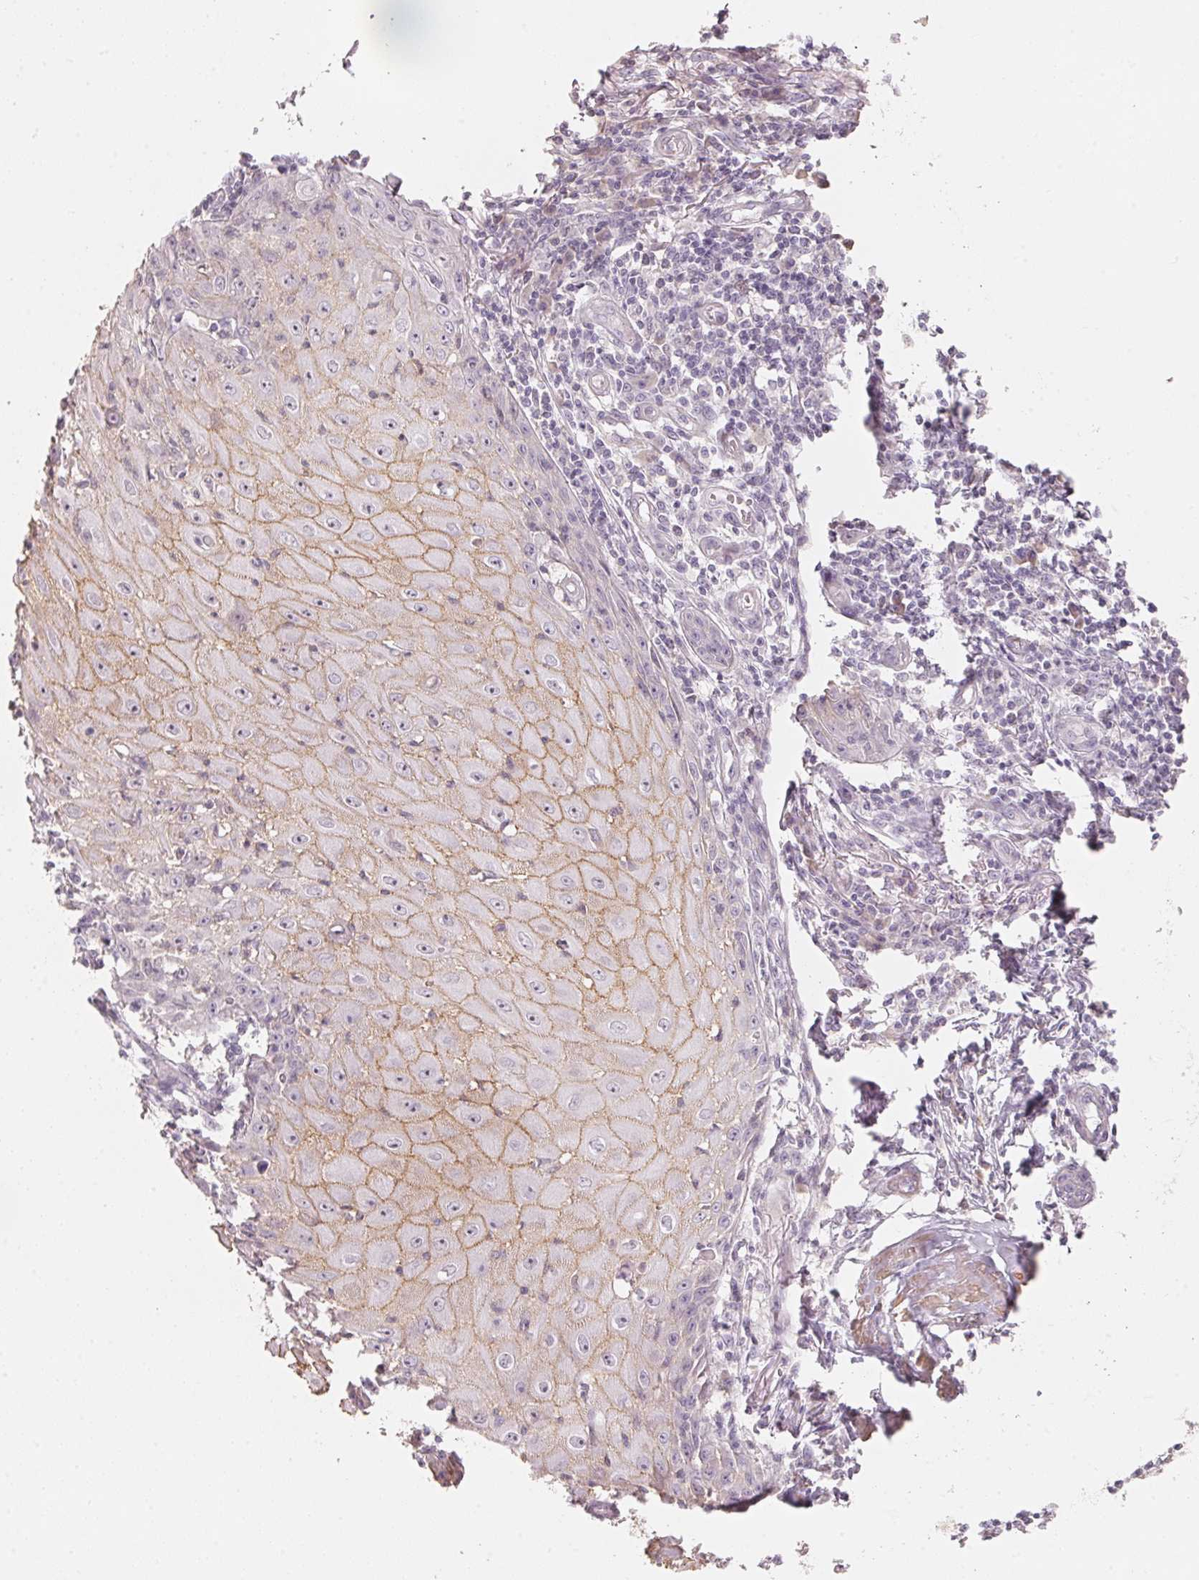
{"staining": {"intensity": "weak", "quantity": ">75%", "location": "cytoplasmic/membranous"}, "tissue": "skin cancer", "cell_type": "Tumor cells", "image_type": "cancer", "snomed": [{"axis": "morphology", "description": "Squamous cell carcinoma, NOS"}, {"axis": "topography", "description": "Skin"}], "caption": "High-magnification brightfield microscopy of squamous cell carcinoma (skin) stained with DAB (3,3'-diaminobenzidine) (brown) and counterstained with hematoxylin (blue). tumor cells exhibit weak cytoplasmic/membranous expression is appreciated in approximately>75% of cells.", "gene": "TP53AIP1", "patient": {"sex": "female", "age": 73}}